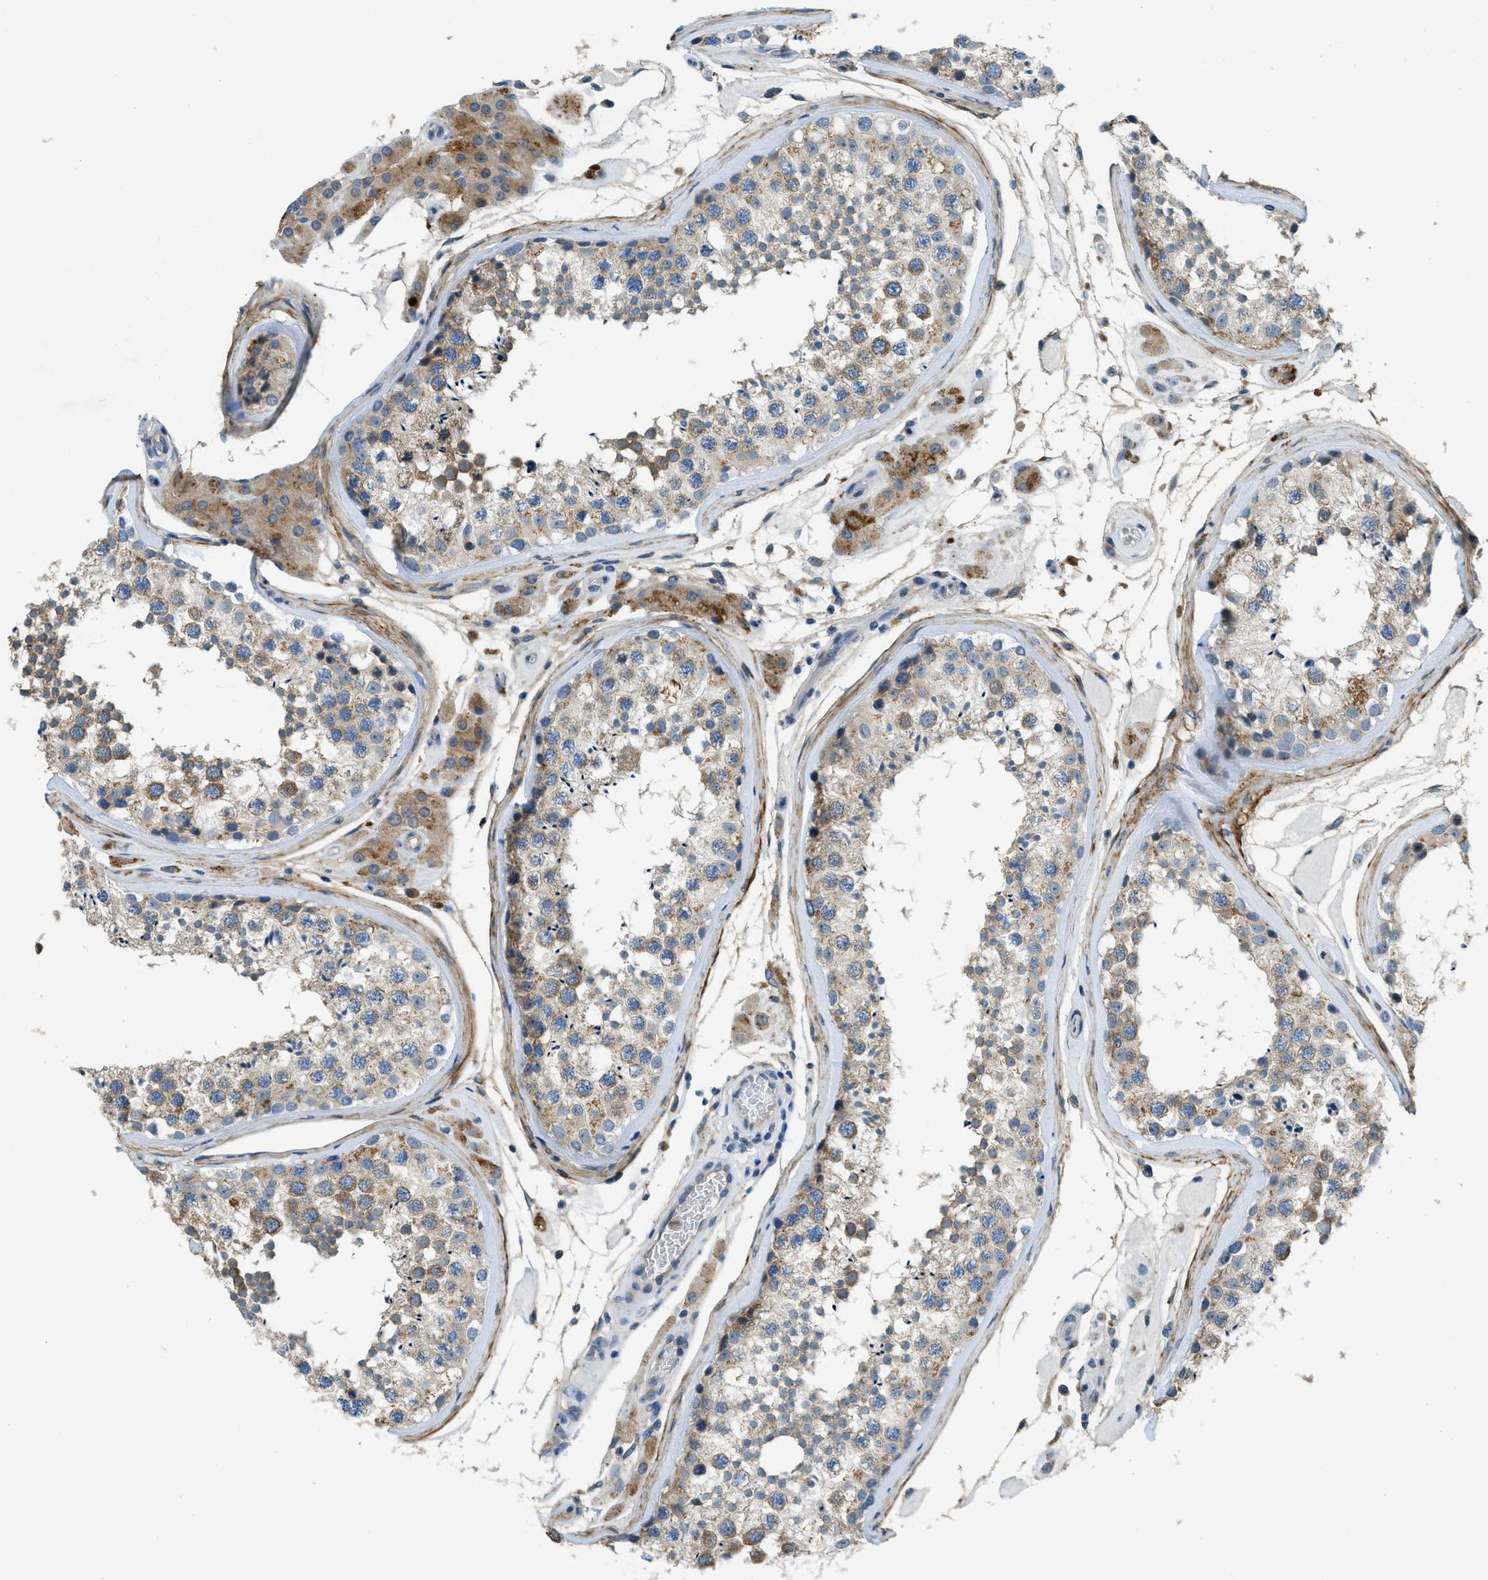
{"staining": {"intensity": "moderate", "quantity": "25%-75%", "location": "cytoplasmic/membranous"}, "tissue": "testis", "cell_type": "Cells in seminiferous ducts", "image_type": "normal", "snomed": [{"axis": "morphology", "description": "Normal tissue, NOS"}, {"axis": "topography", "description": "Testis"}], "caption": "Moderate cytoplasmic/membranous expression for a protein is identified in approximately 25%-75% of cells in seminiferous ducts of benign testis using immunohistochemistry (IHC).", "gene": "SNX14", "patient": {"sex": "male", "age": 46}}